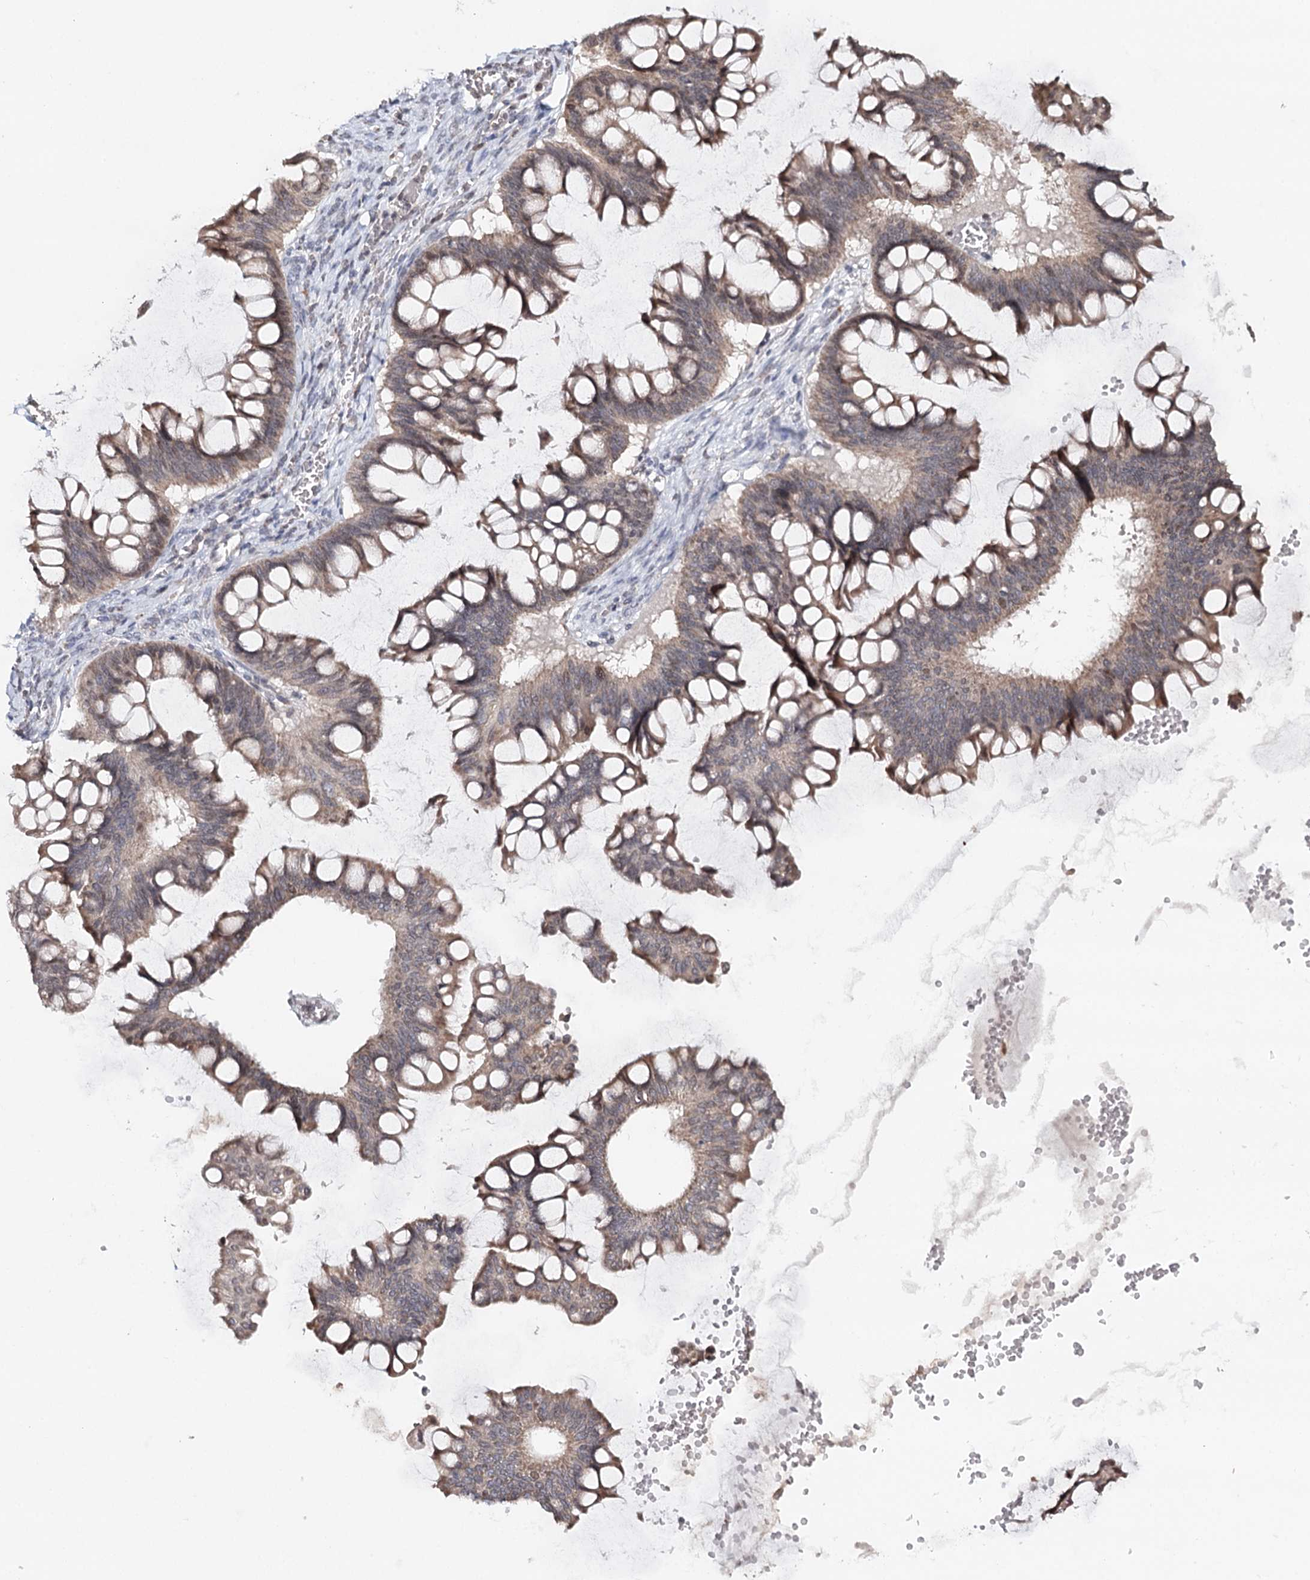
{"staining": {"intensity": "weak", "quantity": ">75%", "location": "cytoplasmic/membranous"}, "tissue": "ovarian cancer", "cell_type": "Tumor cells", "image_type": "cancer", "snomed": [{"axis": "morphology", "description": "Cystadenocarcinoma, mucinous, NOS"}, {"axis": "topography", "description": "Ovary"}], "caption": "A brown stain labels weak cytoplasmic/membranous expression of a protein in ovarian cancer tumor cells. Immunohistochemistry stains the protein in brown and the nuclei are stained blue.", "gene": "ICOS", "patient": {"sex": "female", "age": 73}}